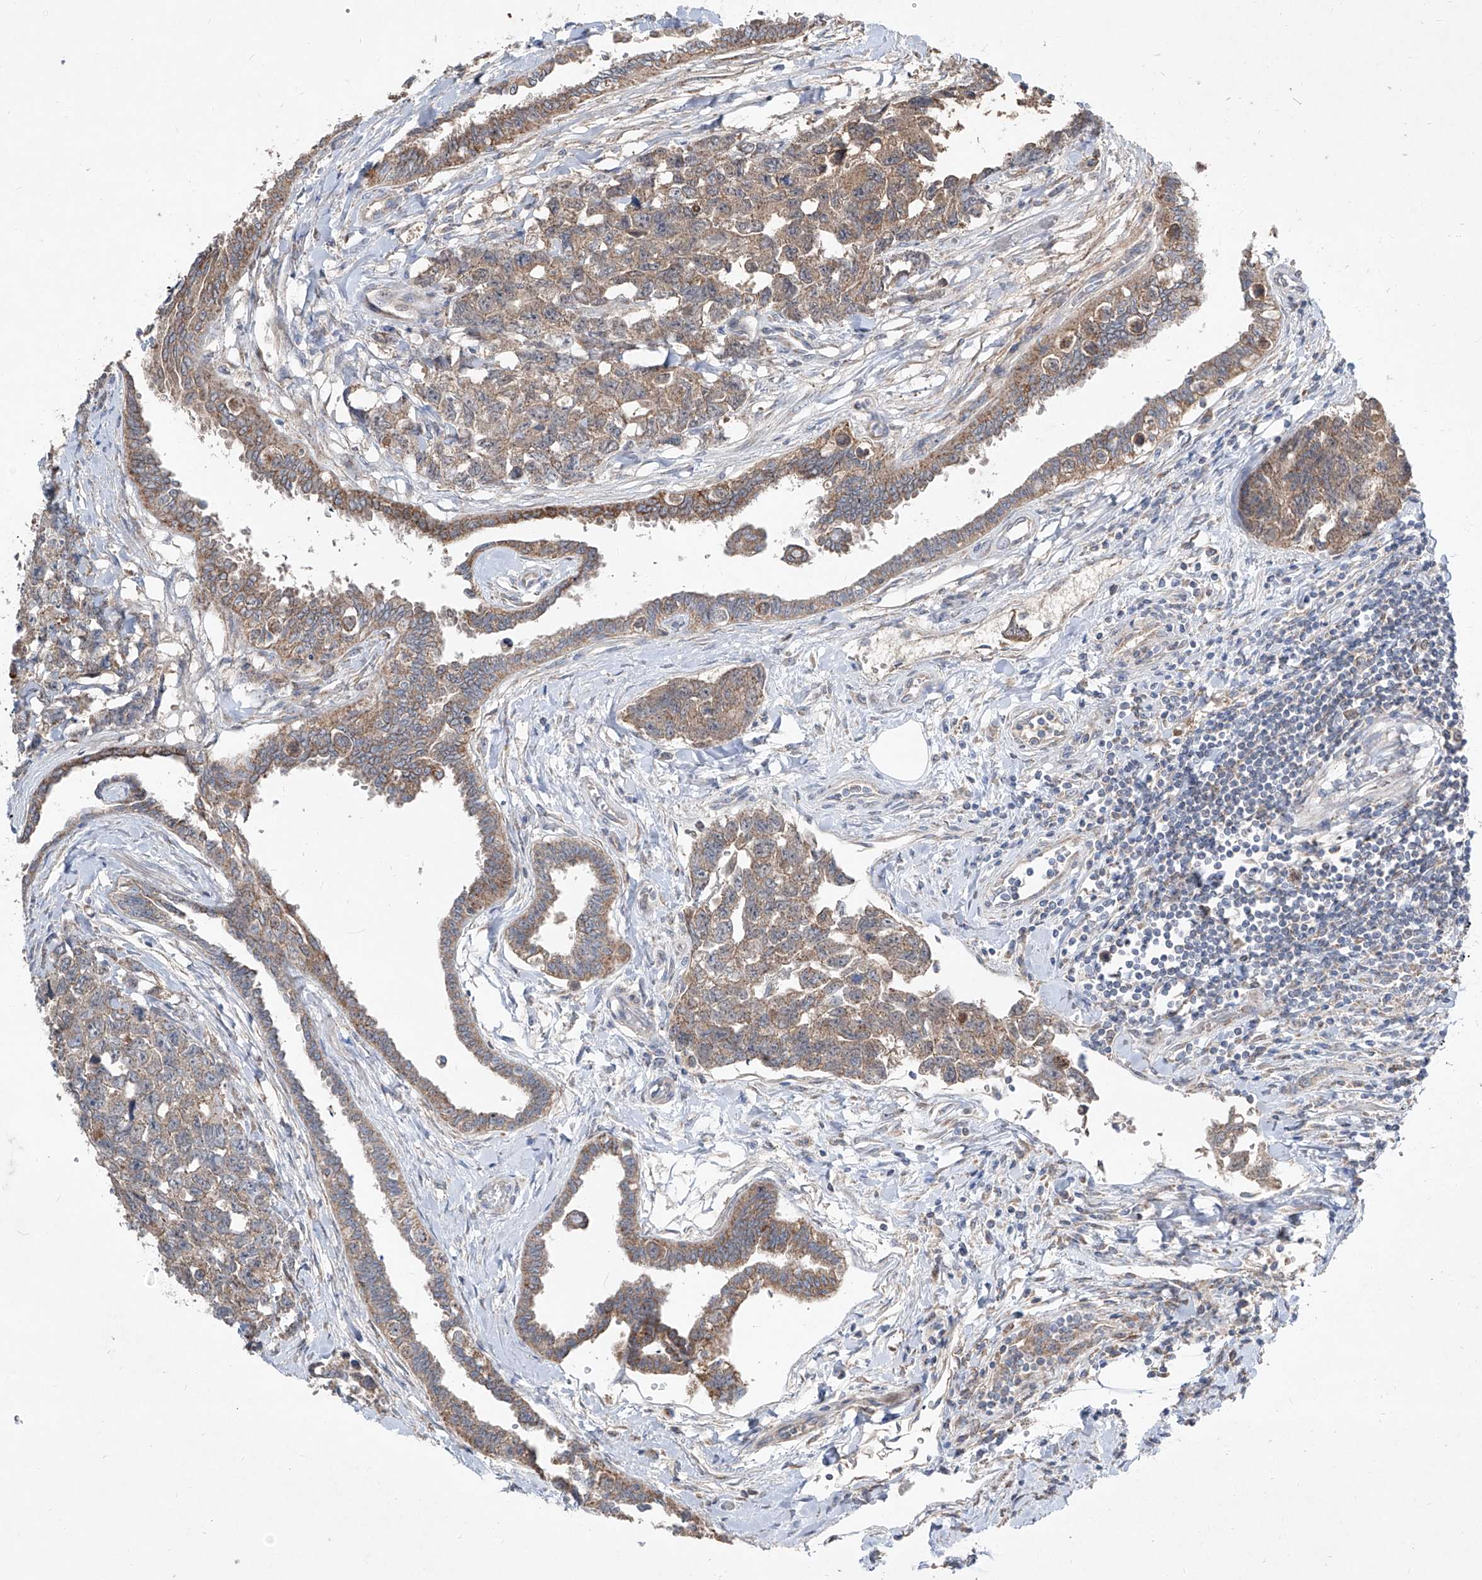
{"staining": {"intensity": "moderate", "quantity": ">75%", "location": "cytoplasmic/membranous"}, "tissue": "testis cancer", "cell_type": "Tumor cells", "image_type": "cancer", "snomed": [{"axis": "morphology", "description": "Carcinoma, Embryonal, NOS"}, {"axis": "topography", "description": "Testis"}], "caption": "Testis cancer (embryonal carcinoma) stained with DAB (3,3'-diaminobenzidine) immunohistochemistry displays medium levels of moderate cytoplasmic/membranous expression in about >75% of tumor cells.", "gene": "ABCD3", "patient": {"sex": "male", "age": 31}}